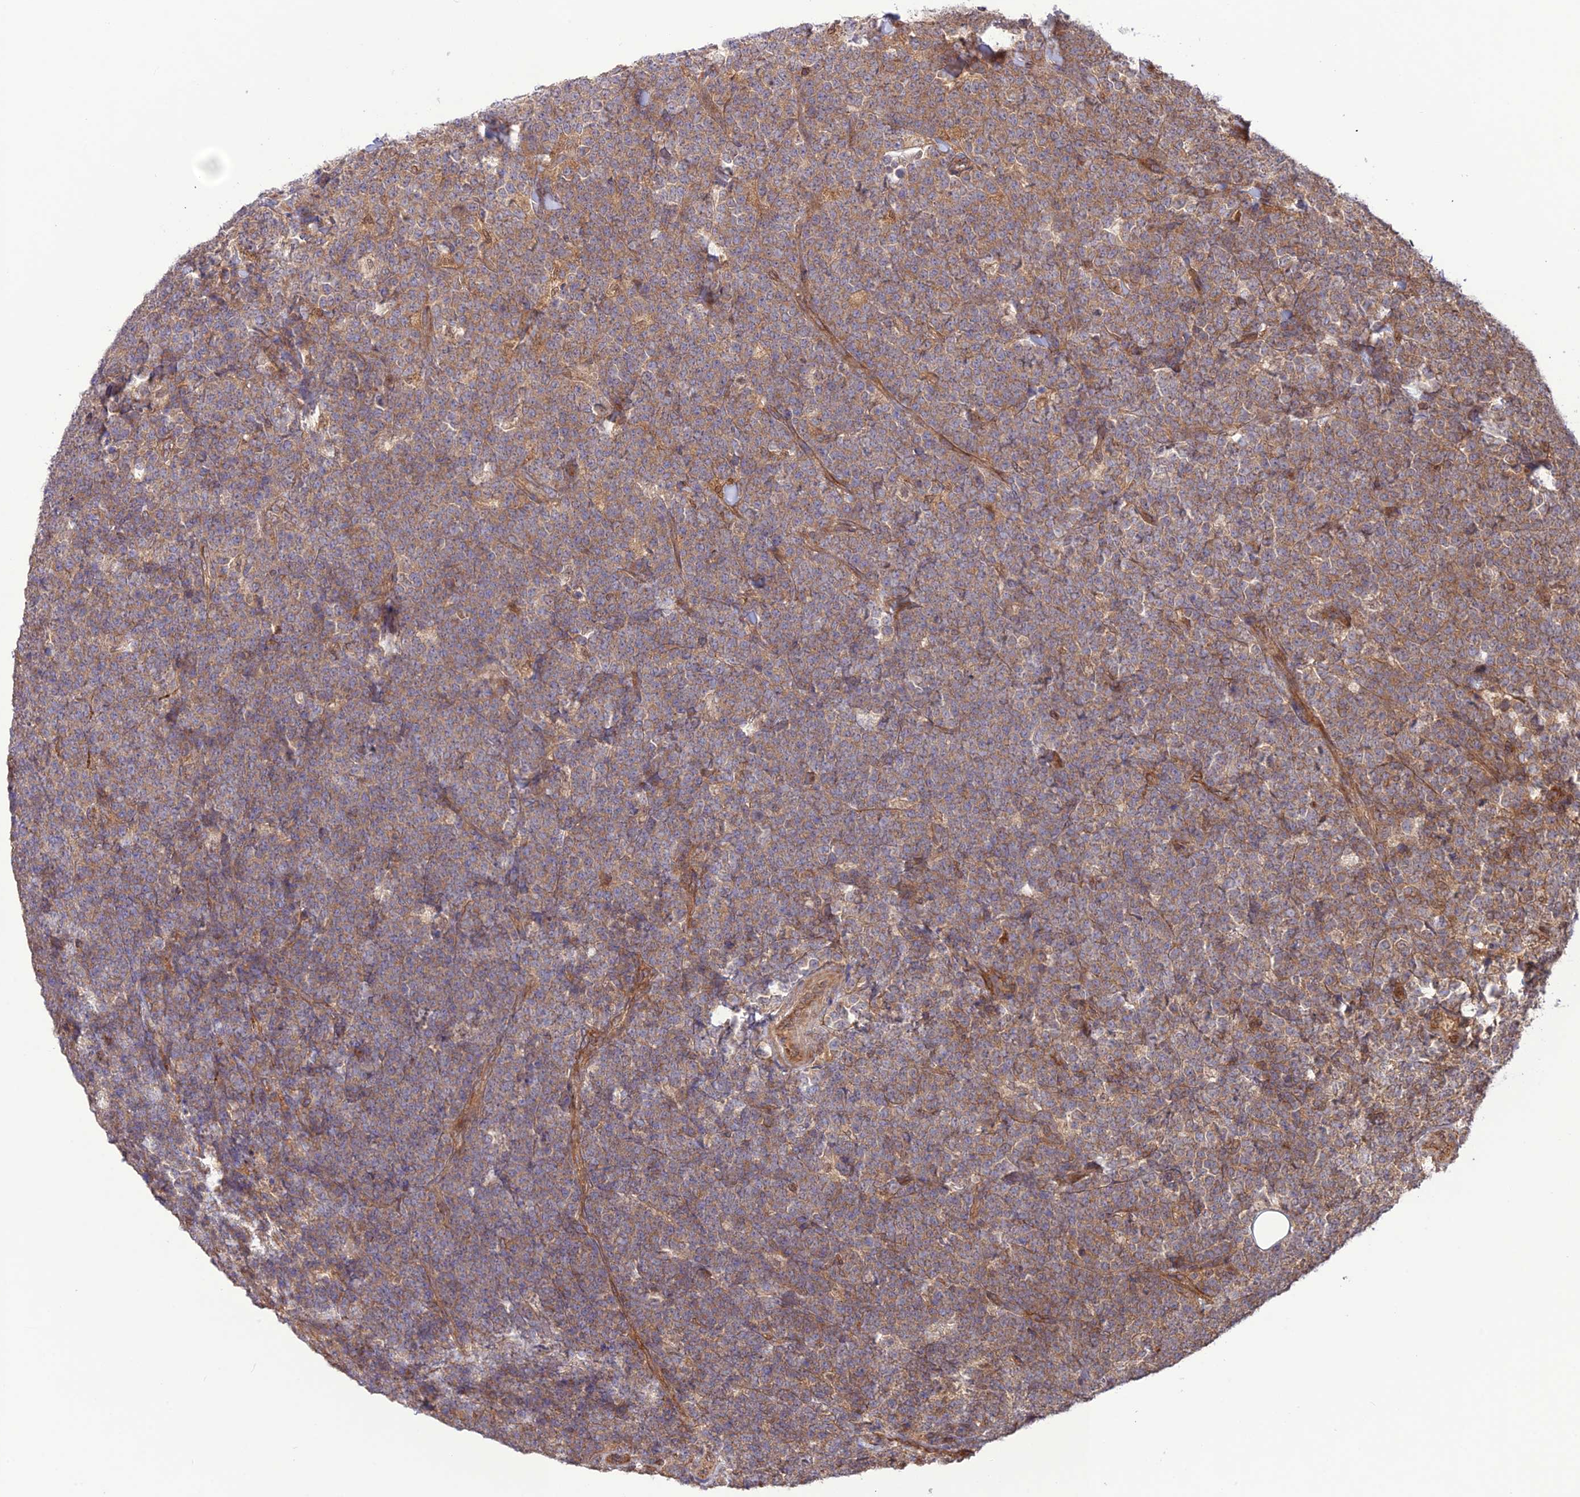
{"staining": {"intensity": "moderate", "quantity": ">75%", "location": "cytoplasmic/membranous"}, "tissue": "lymphoma", "cell_type": "Tumor cells", "image_type": "cancer", "snomed": [{"axis": "morphology", "description": "Malignant lymphoma, non-Hodgkin's type, High grade"}, {"axis": "topography", "description": "Small intestine"}], "caption": "DAB (3,3'-diaminobenzidine) immunohistochemical staining of malignant lymphoma, non-Hodgkin's type (high-grade) displays moderate cytoplasmic/membranous protein staining in approximately >75% of tumor cells. The protein is shown in brown color, while the nuclei are stained blue.", "gene": "FCHSD1", "patient": {"sex": "male", "age": 8}}